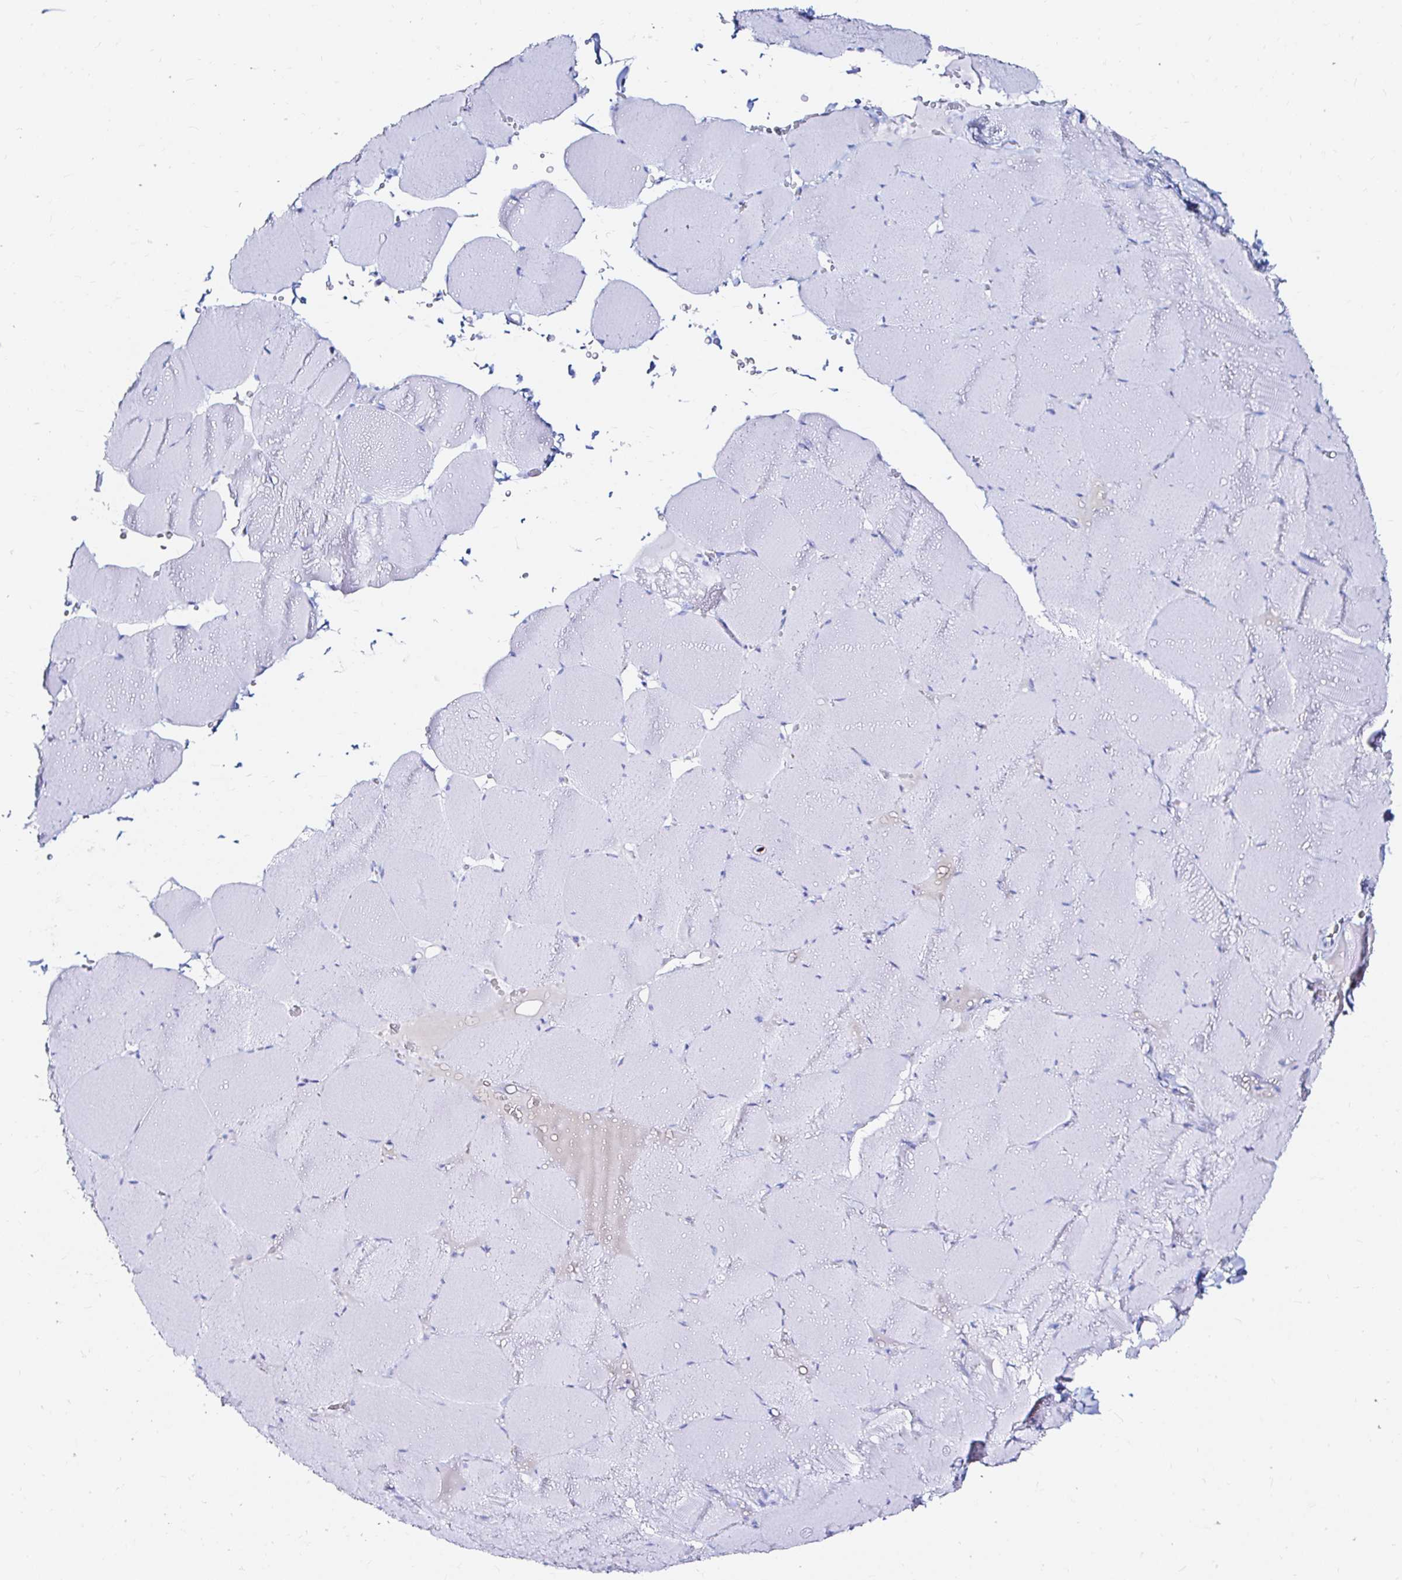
{"staining": {"intensity": "negative", "quantity": "none", "location": "none"}, "tissue": "skeletal muscle", "cell_type": "Myocytes", "image_type": "normal", "snomed": [{"axis": "morphology", "description": "Normal tissue, NOS"}, {"axis": "topography", "description": "Skeletal muscle"}, {"axis": "topography", "description": "Head-Neck"}], "caption": "Myocytes show no significant staining in normal skeletal muscle.", "gene": "ZNF432", "patient": {"sex": "male", "age": 66}}